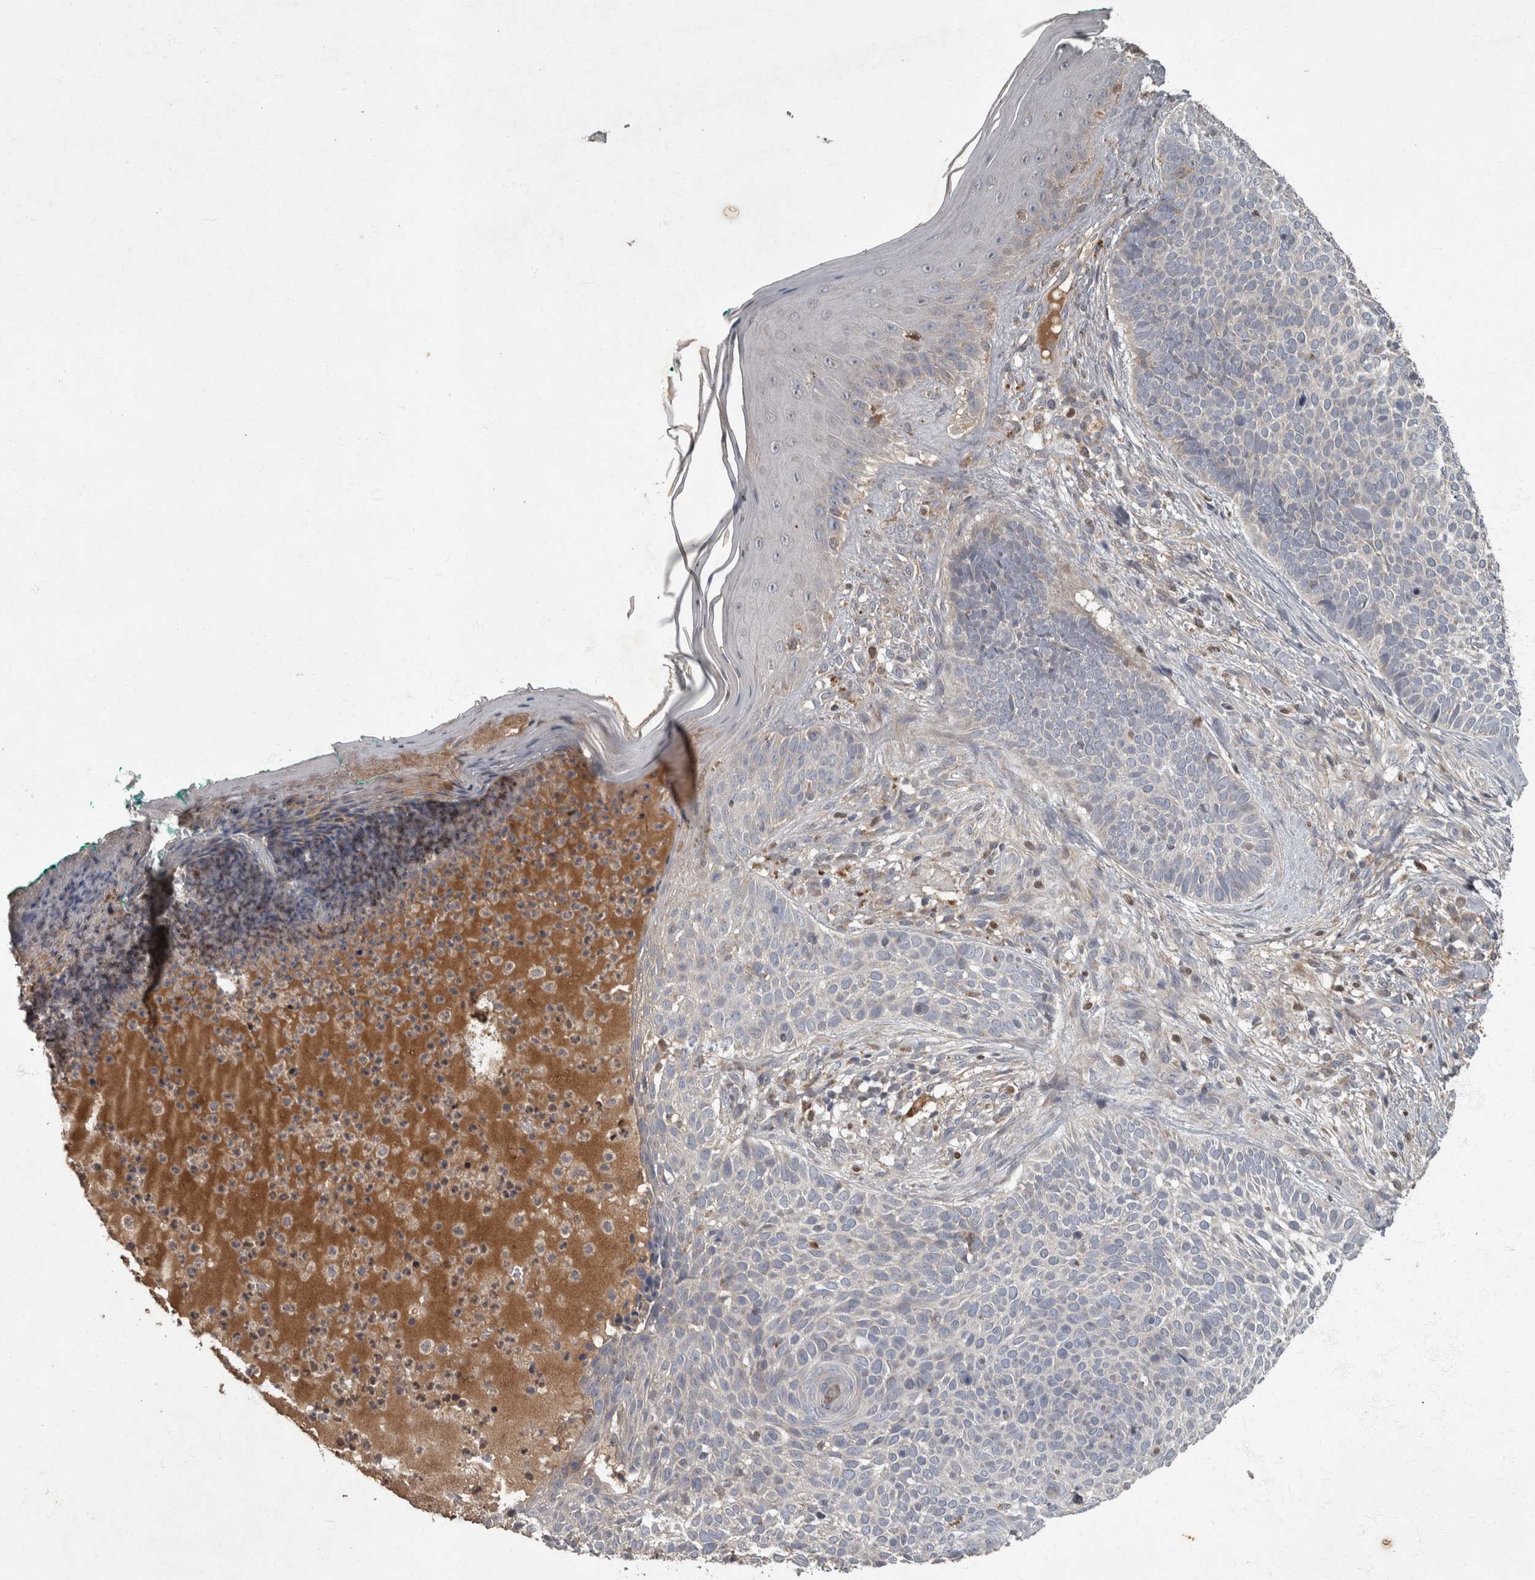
{"staining": {"intensity": "negative", "quantity": "none", "location": "none"}, "tissue": "skin cancer", "cell_type": "Tumor cells", "image_type": "cancer", "snomed": [{"axis": "morphology", "description": "Normal tissue, NOS"}, {"axis": "morphology", "description": "Basal cell carcinoma"}, {"axis": "topography", "description": "Skin"}], "caption": "Immunohistochemical staining of human skin basal cell carcinoma demonstrates no significant positivity in tumor cells.", "gene": "PPP1R3C", "patient": {"sex": "male", "age": 67}}